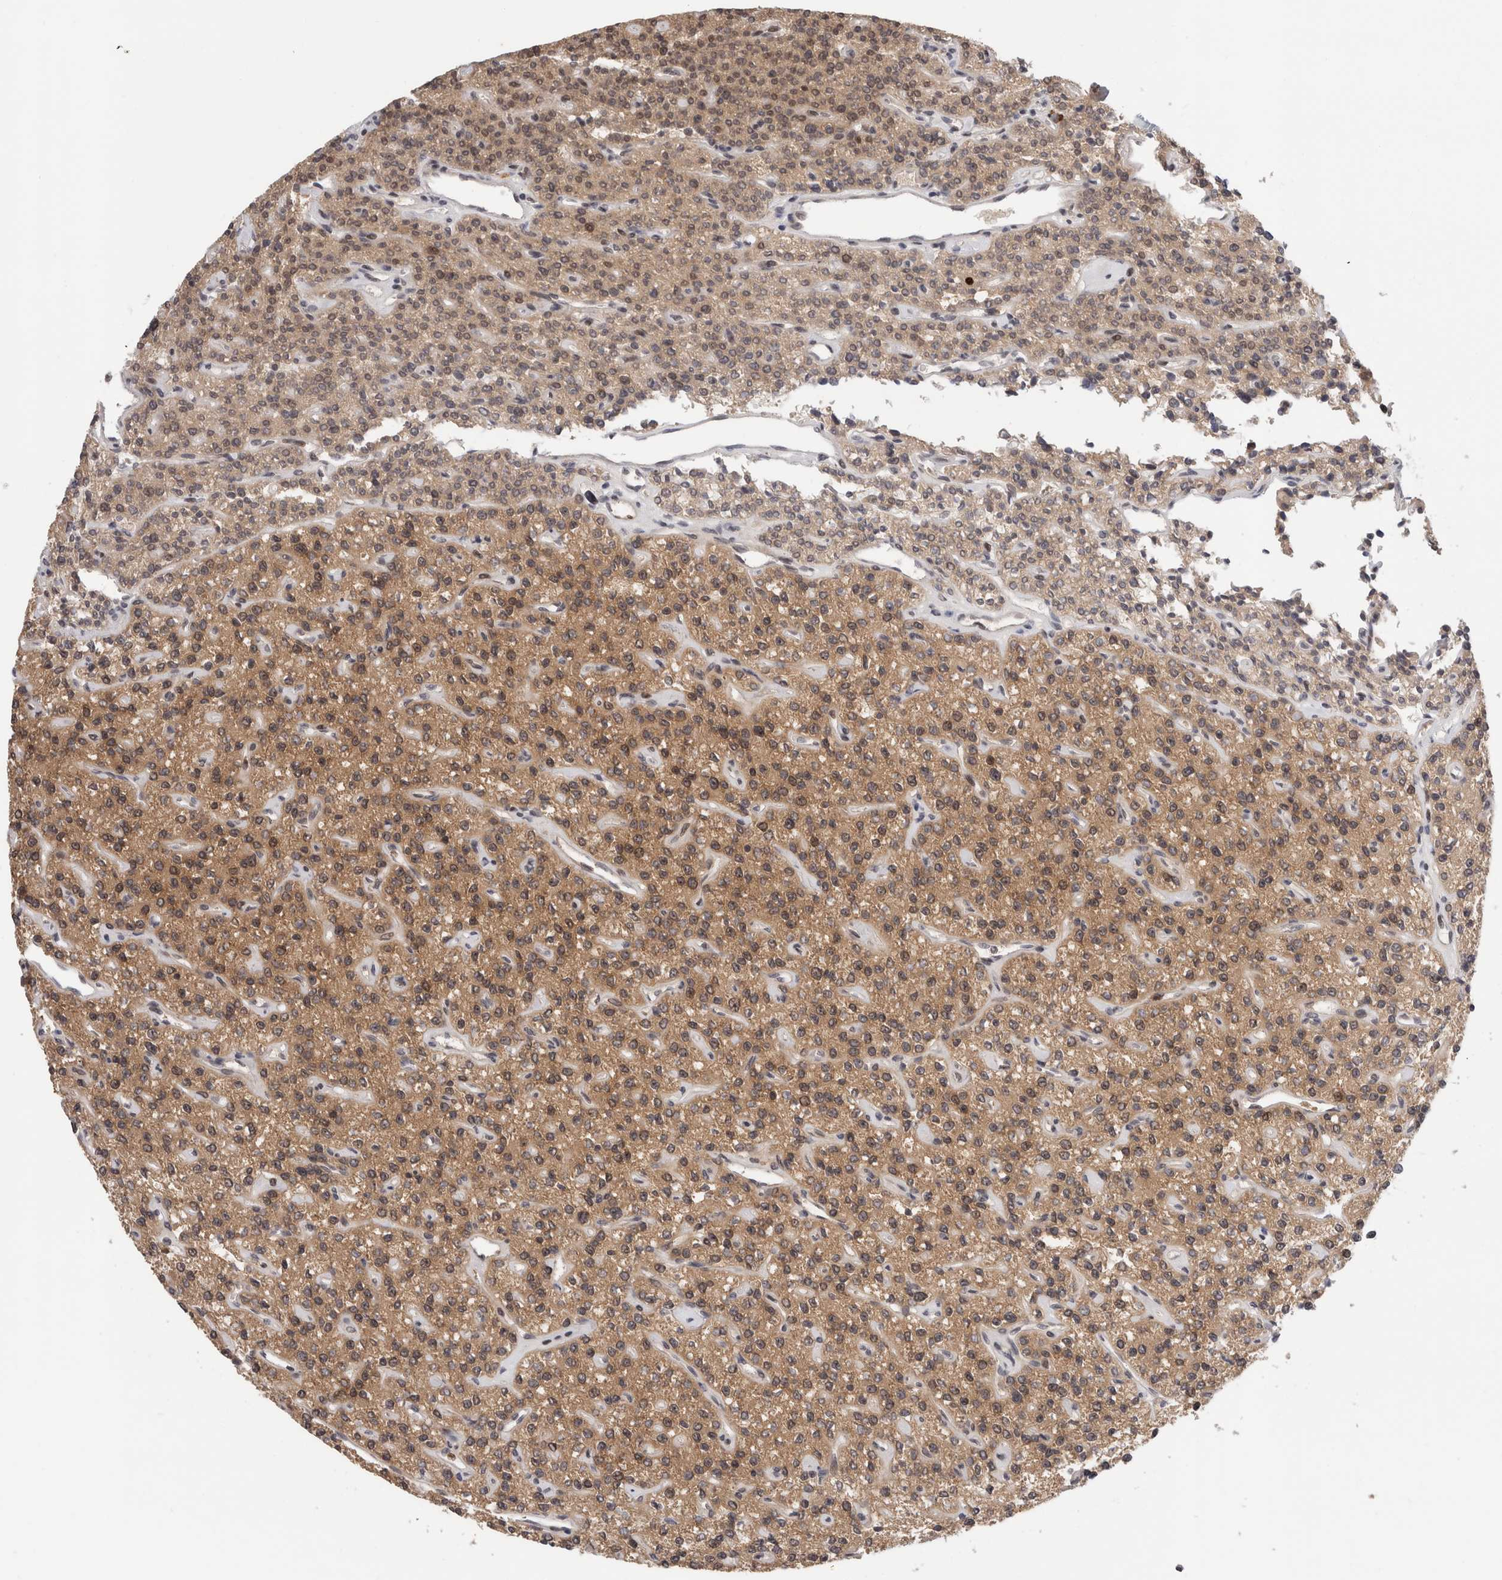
{"staining": {"intensity": "strong", "quantity": ">75%", "location": "cytoplasmic/membranous,nuclear"}, "tissue": "parathyroid gland", "cell_type": "Glandular cells", "image_type": "normal", "snomed": [{"axis": "morphology", "description": "Normal tissue, NOS"}, {"axis": "topography", "description": "Parathyroid gland"}], "caption": "Glandular cells display high levels of strong cytoplasmic/membranous,nuclear expression in approximately >75% of cells in unremarkable human parathyroid gland. The protein is stained brown, and the nuclei are stained in blue (DAB IHC with brightfield microscopy, high magnification).", "gene": "ZNF521", "patient": {"sex": "male", "age": 46}}